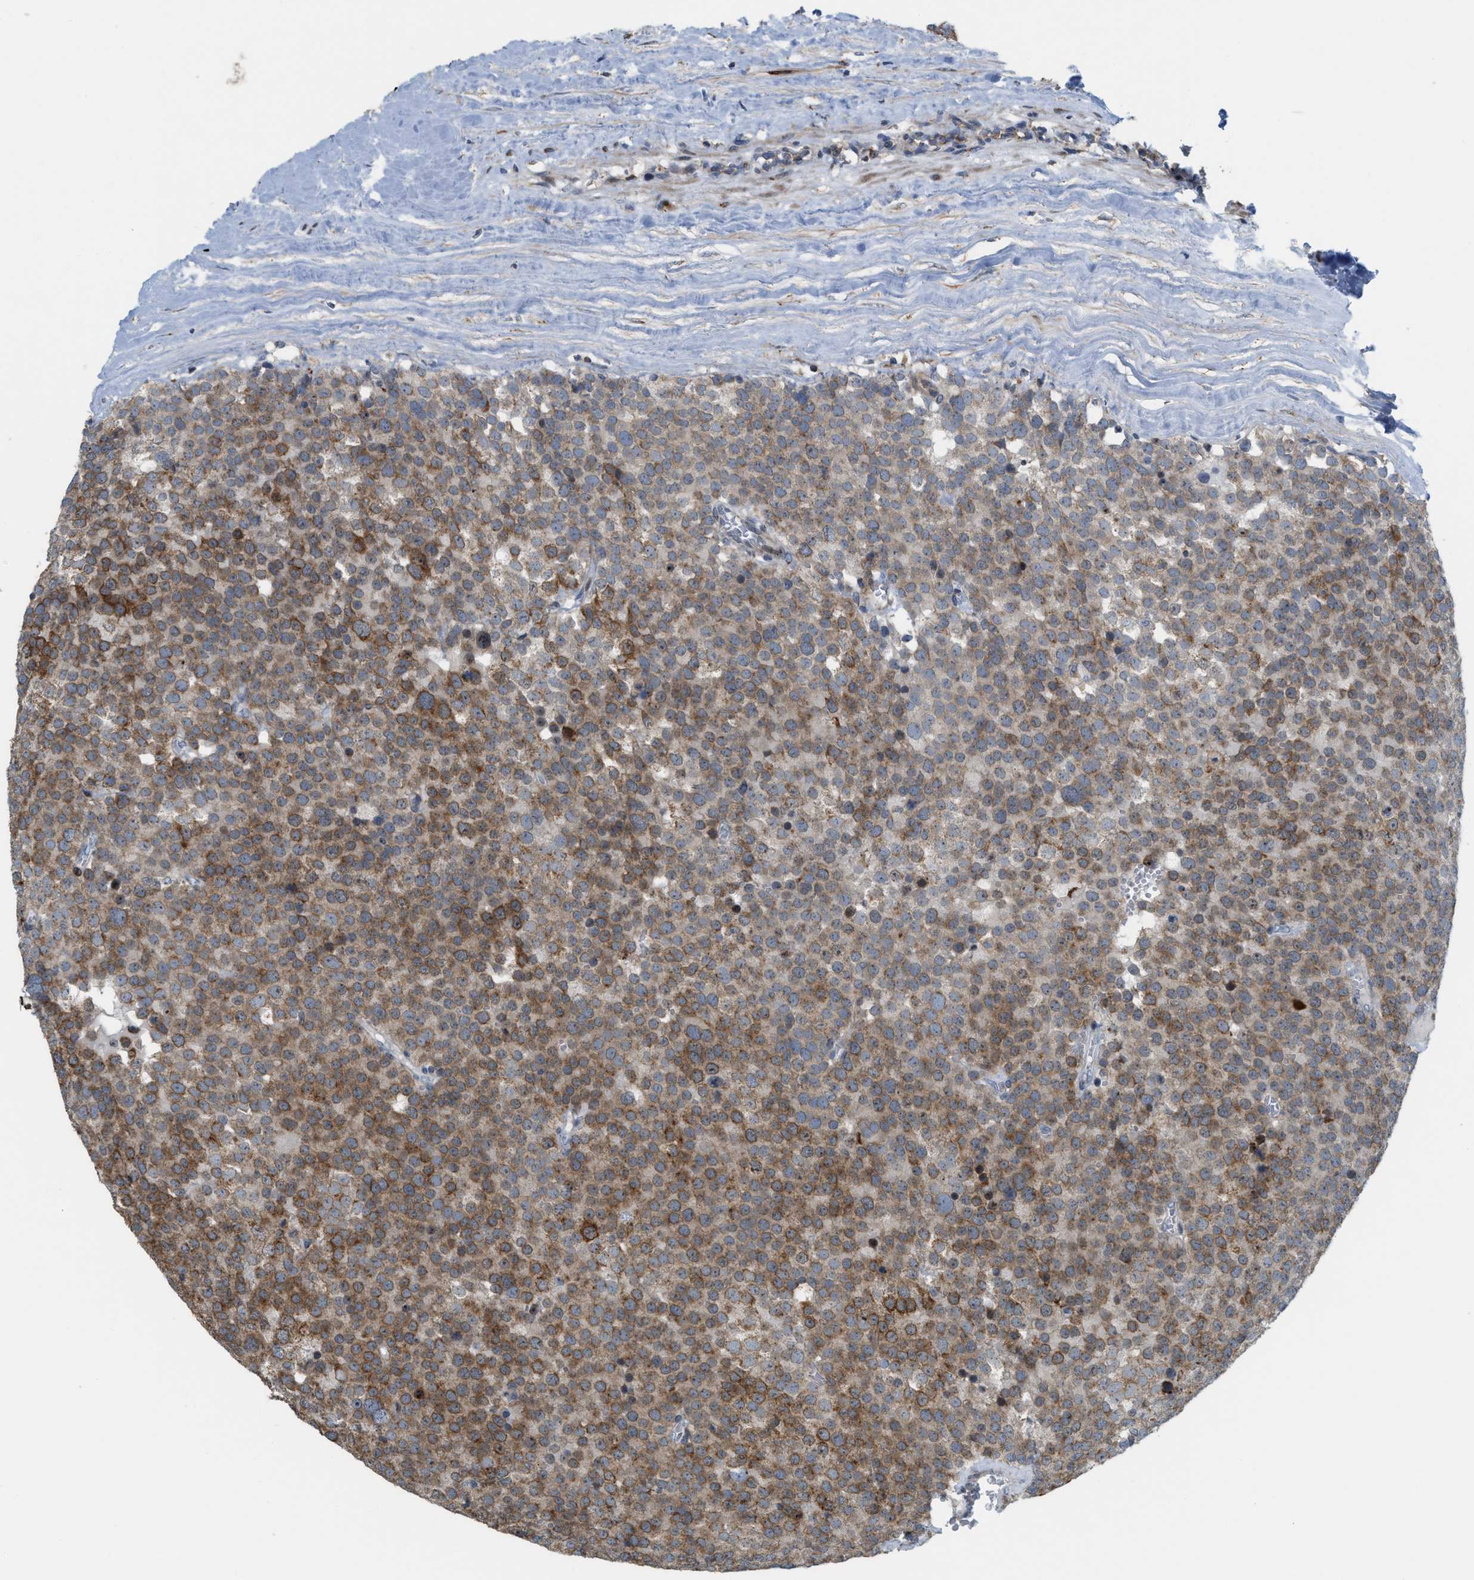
{"staining": {"intensity": "moderate", "quantity": ">75%", "location": "cytoplasmic/membranous"}, "tissue": "testis cancer", "cell_type": "Tumor cells", "image_type": "cancer", "snomed": [{"axis": "morphology", "description": "Normal tissue, NOS"}, {"axis": "morphology", "description": "Seminoma, NOS"}, {"axis": "topography", "description": "Testis"}], "caption": "Immunohistochemical staining of human testis seminoma shows moderate cytoplasmic/membranous protein positivity in about >75% of tumor cells. Nuclei are stained in blue.", "gene": "DIPK1A", "patient": {"sex": "male", "age": 71}}